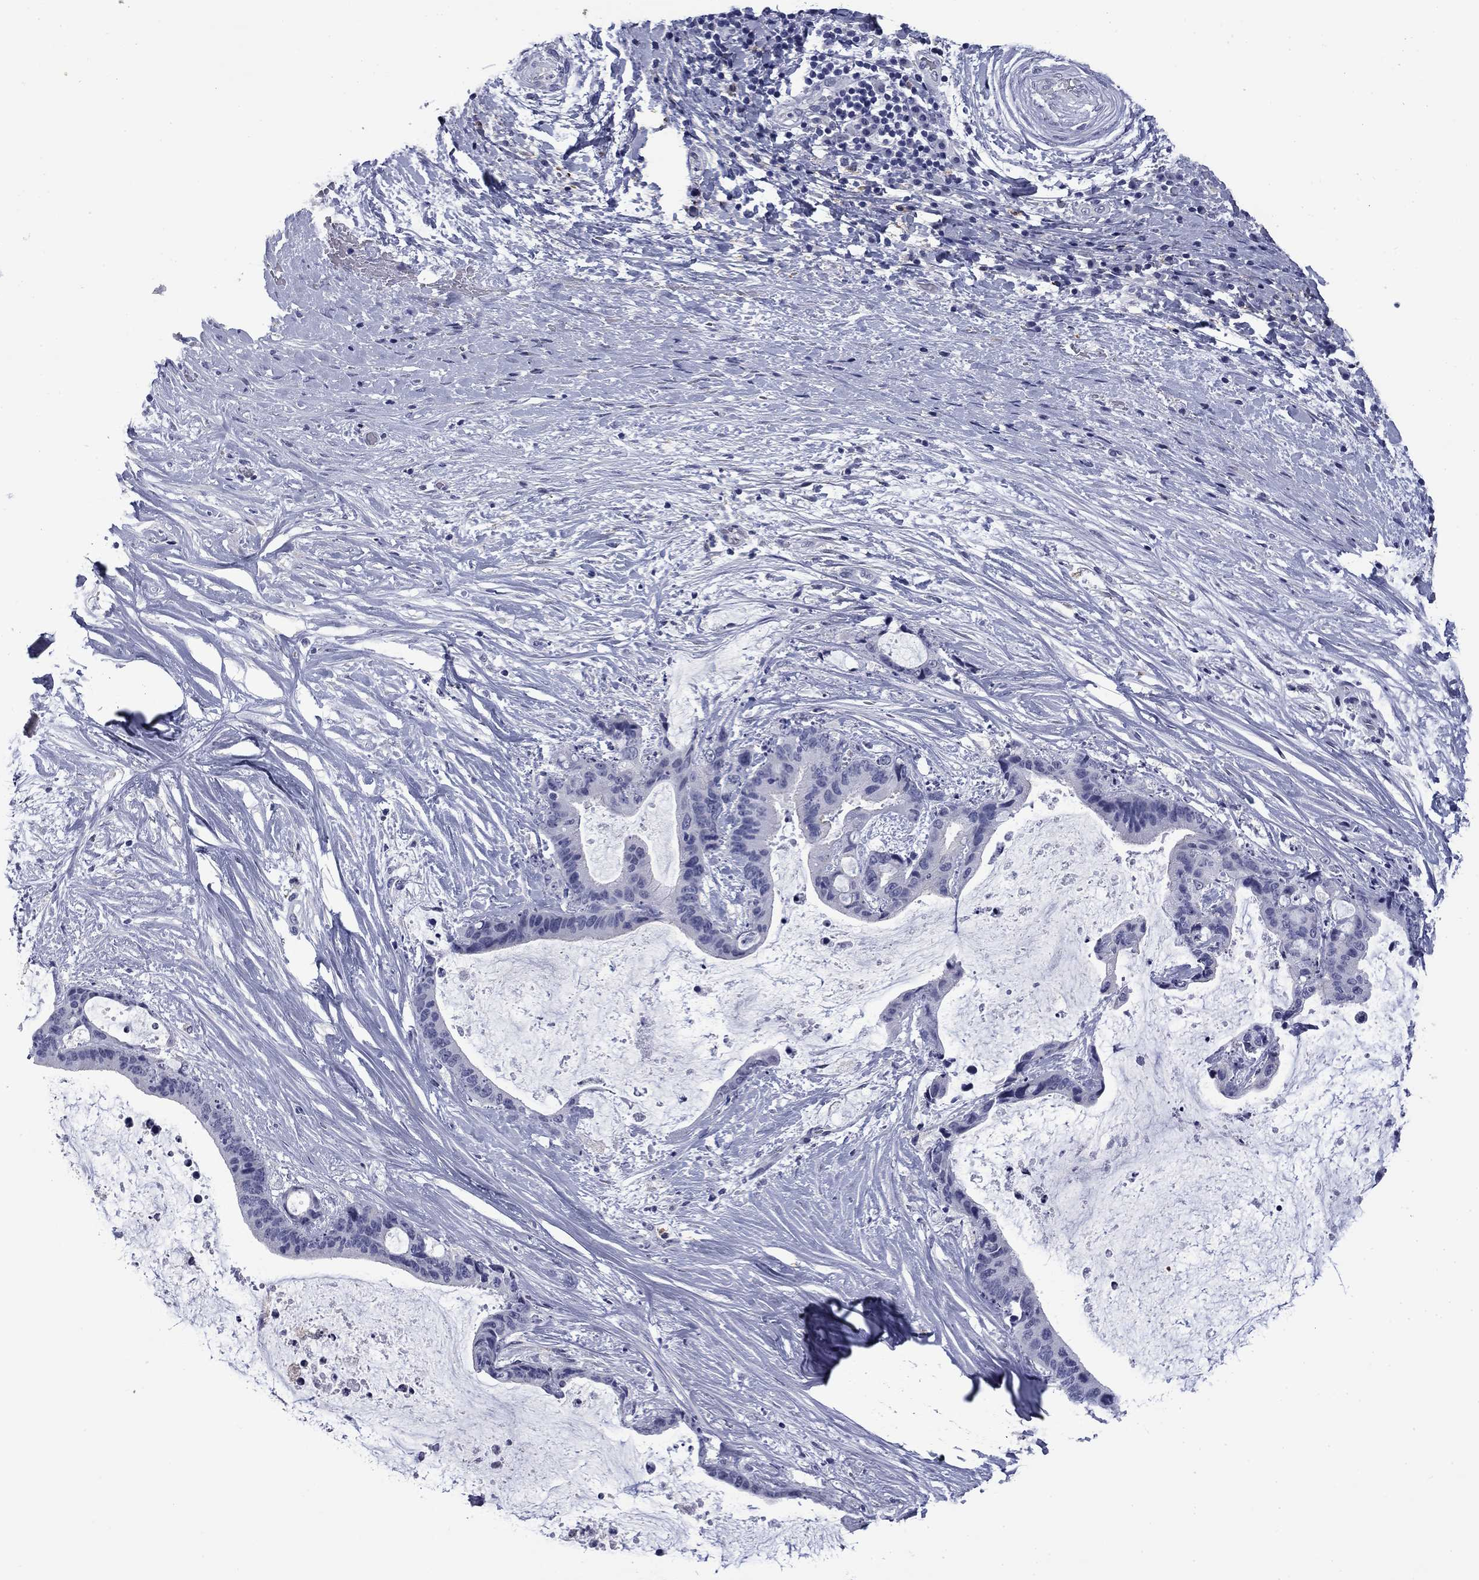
{"staining": {"intensity": "negative", "quantity": "none", "location": "none"}, "tissue": "liver cancer", "cell_type": "Tumor cells", "image_type": "cancer", "snomed": [{"axis": "morphology", "description": "Cholangiocarcinoma"}, {"axis": "topography", "description": "Liver"}], "caption": "This micrograph is of liver cancer stained with immunohistochemistry to label a protein in brown with the nuclei are counter-stained blue. There is no expression in tumor cells.", "gene": "BCL2L14", "patient": {"sex": "female", "age": 73}}